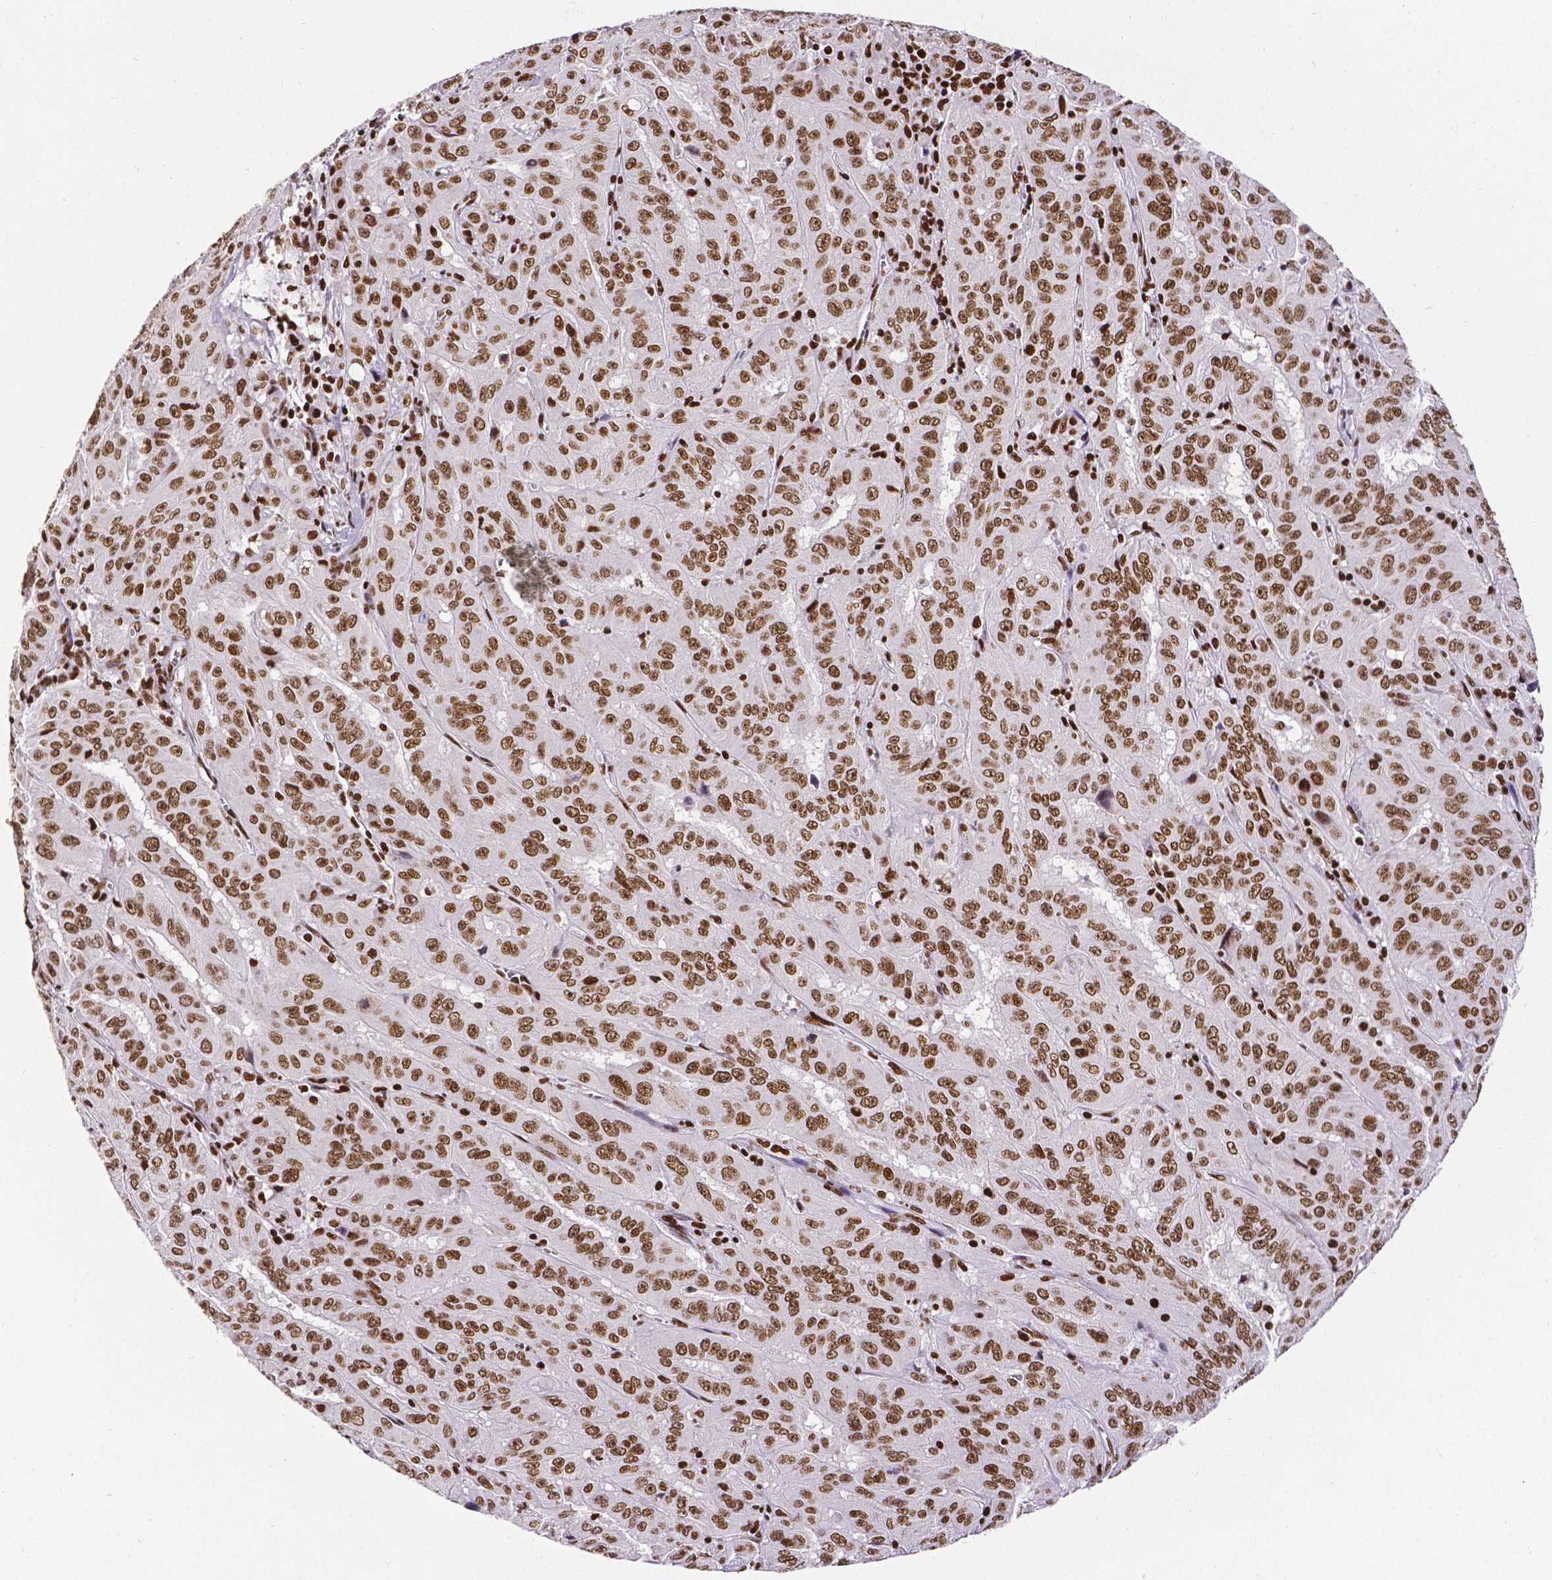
{"staining": {"intensity": "strong", "quantity": ">75%", "location": "nuclear"}, "tissue": "pancreatic cancer", "cell_type": "Tumor cells", "image_type": "cancer", "snomed": [{"axis": "morphology", "description": "Adenocarcinoma, NOS"}, {"axis": "topography", "description": "Pancreas"}], "caption": "Tumor cells display high levels of strong nuclear expression in about >75% of cells in pancreatic cancer. Nuclei are stained in blue.", "gene": "CTCF", "patient": {"sex": "male", "age": 63}}